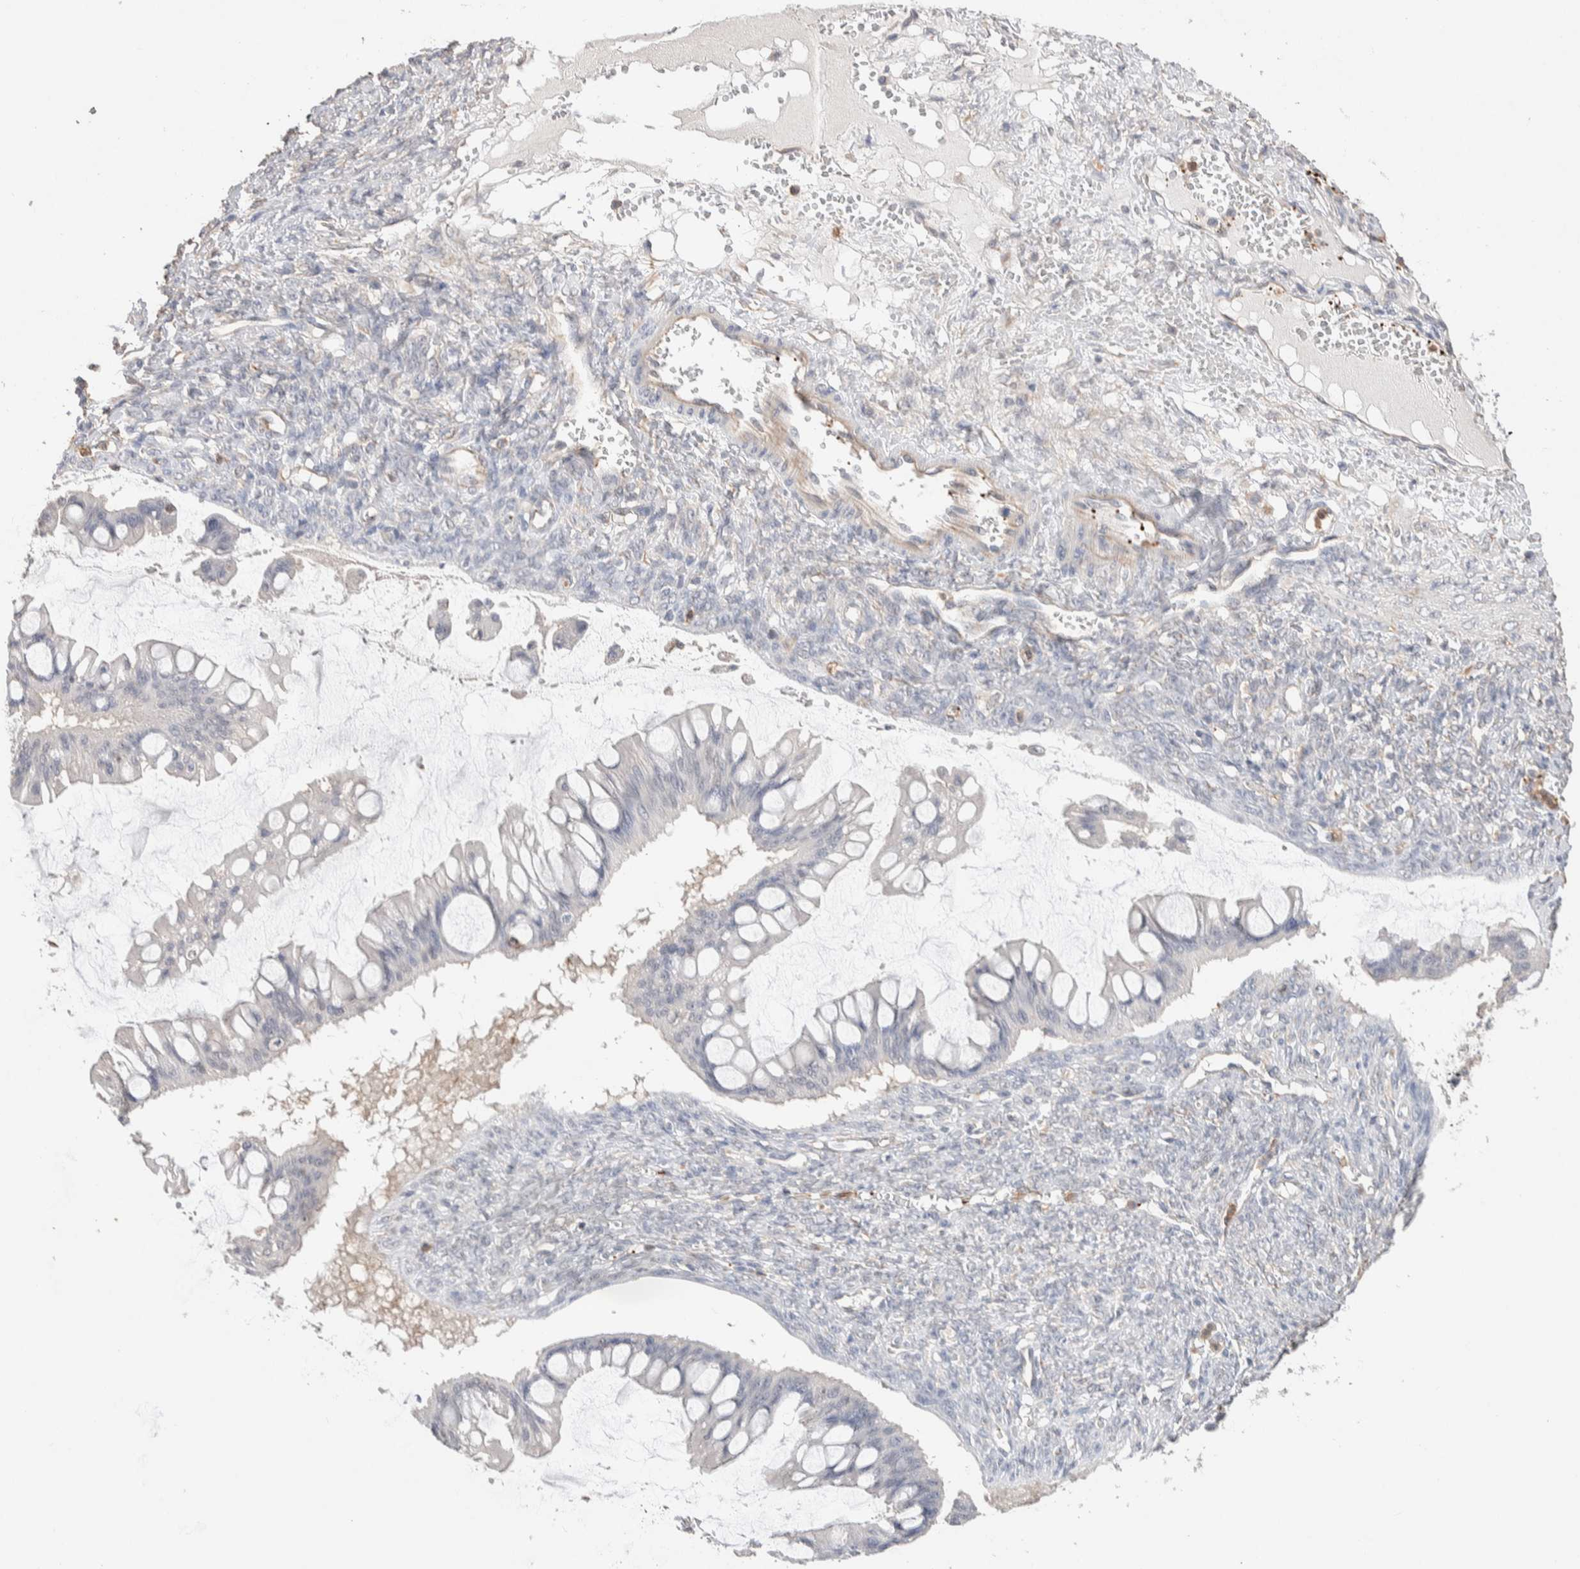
{"staining": {"intensity": "negative", "quantity": "none", "location": "none"}, "tissue": "ovarian cancer", "cell_type": "Tumor cells", "image_type": "cancer", "snomed": [{"axis": "morphology", "description": "Cystadenocarcinoma, mucinous, NOS"}, {"axis": "topography", "description": "Ovary"}], "caption": "Tumor cells are negative for protein expression in human mucinous cystadenocarcinoma (ovarian).", "gene": "FFAR2", "patient": {"sex": "female", "age": 73}}